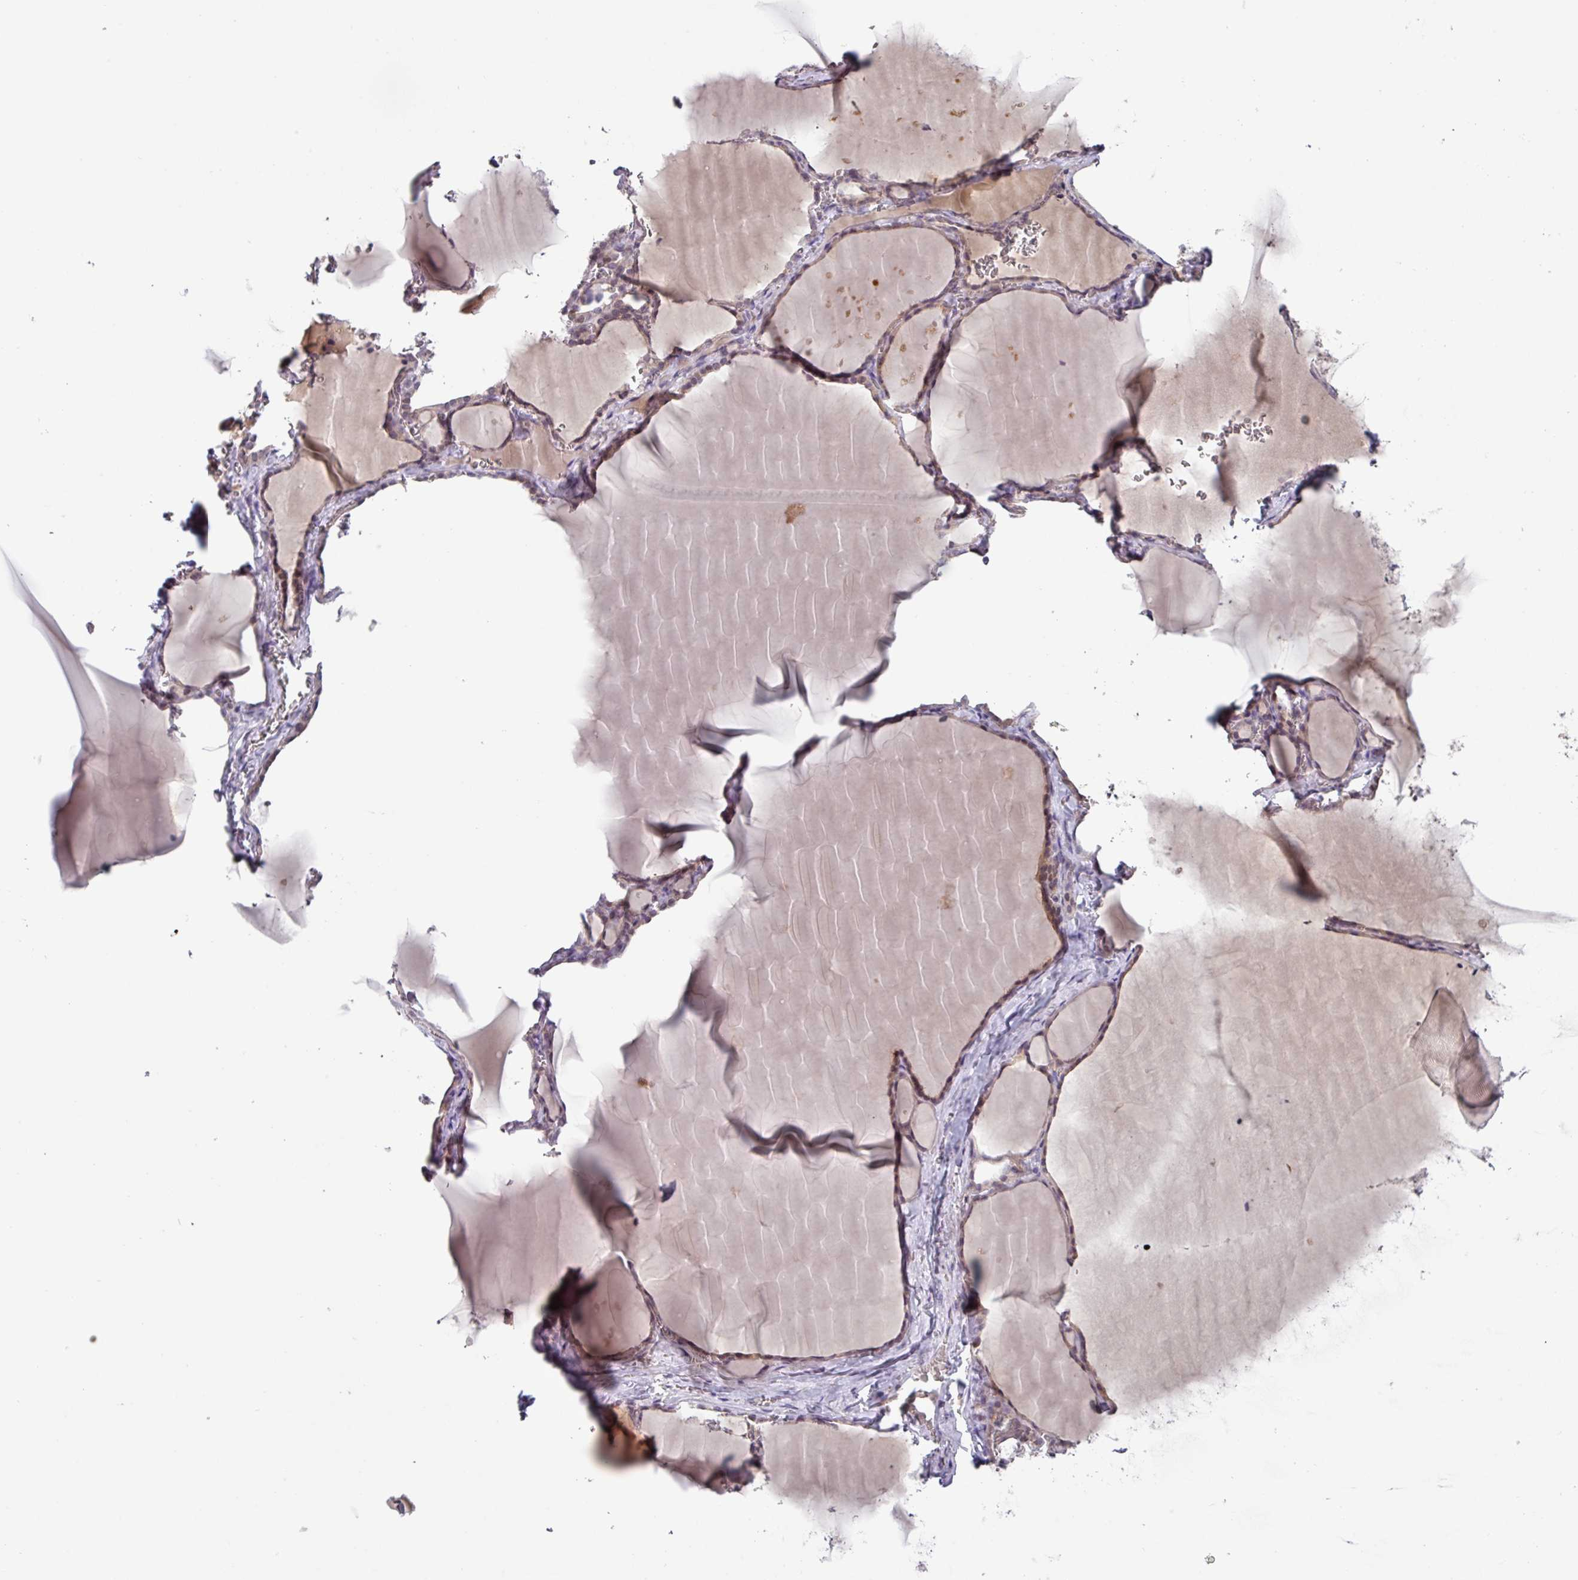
{"staining": {"intensity": "moderate", "quantity": "<25%", "location": "nuclear"}, "tissue": "thyroid gland", "cell_type": "Glandular cells", "image_type": "normal", "snomed": [{"axis": "morphology", "description": "Normal tissue, NOS"}, {"axis": "topography", "description": "Thyroid gland"}], "caption": "Thyroid gland stained with a protein marker shows moderate staining in glandular cells.", "gene": "SLC5A10", "patient": {"sex": "female", "age": 49}}